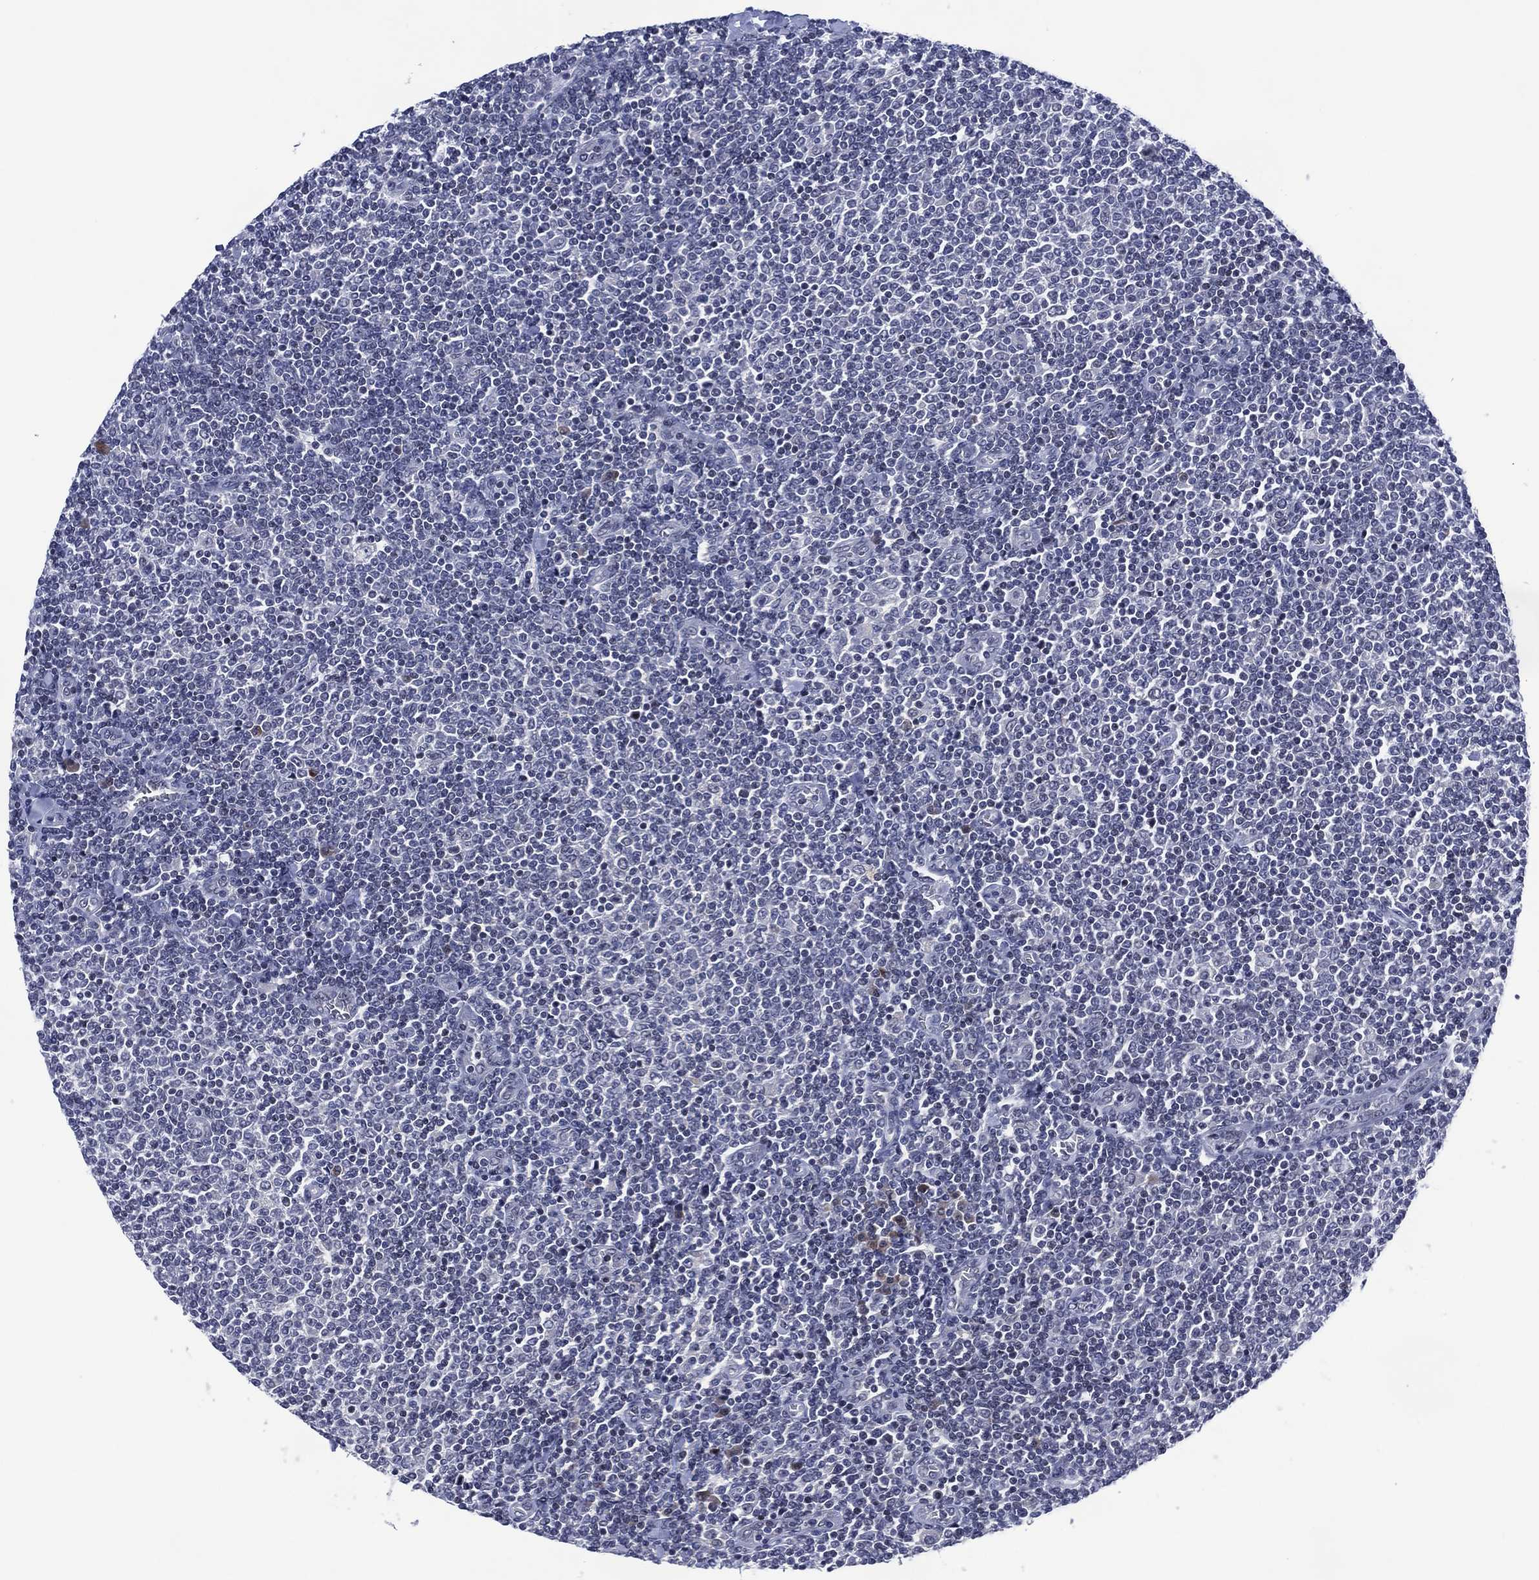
{"staining": {"intensity": "negative", "quantity": "none", "location": "none"}, "tissue": "lymphoma", "cell_type": "Tumor cells", "image_type": "cancer", "snomed": [{"axis": "morphology", "description": "Malignant lymphoma, non-Hodgkin's type, Low grade"}, {"axis": "topography", "description": "Lymph node"}], "caption": "The micrograph shows no significant expression in tumor cells of low-grade malignant lymphoma, non-Hodgkin's type. (DAB immunohistochemistry with hematoxylin counter stain).", "gene": "USP26", "patient": {"sex": "male", "age": 52}}